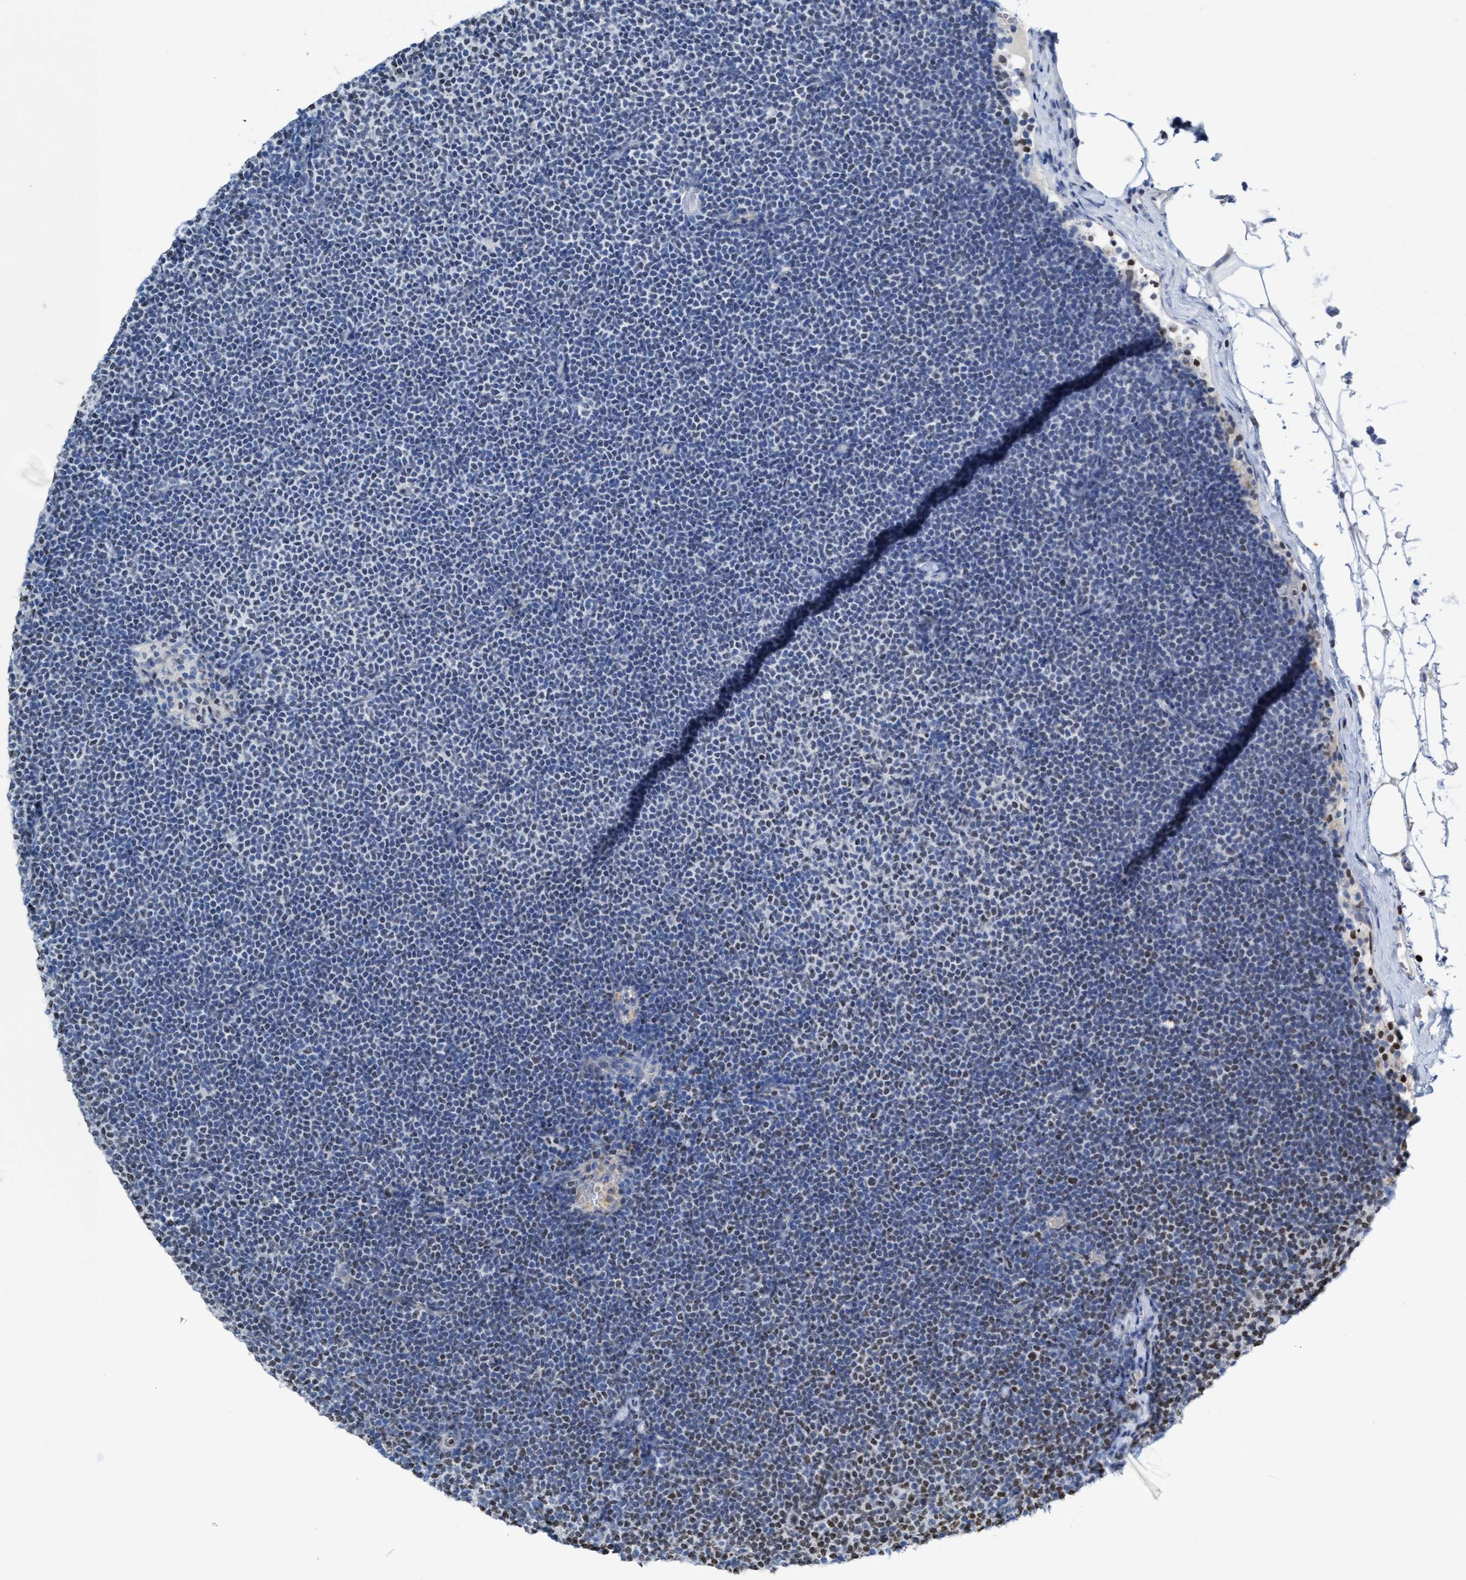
{"staining": {"intensity": "weak", "quantity": "<25%", "location": "nuclear"}, "tissue": "lymphoma", "cell_type": "Tumor cells", "image_type": "cancer", "snomed": [{"axis": "morphology", "description": "Malignant lymphoma, non-Hodgkin's type, Low grade"}, {"axis": "topography", "description": "Lymph node"}], "caption": "This is an immunohistochemistry (IHC) histopathology image of human malignant lymphoma, non-Hodgkin's type (low-grade). There is no expression in tumor cells.", "gene": "CBX2", "patient": {"sex": "female", "age": 53}}